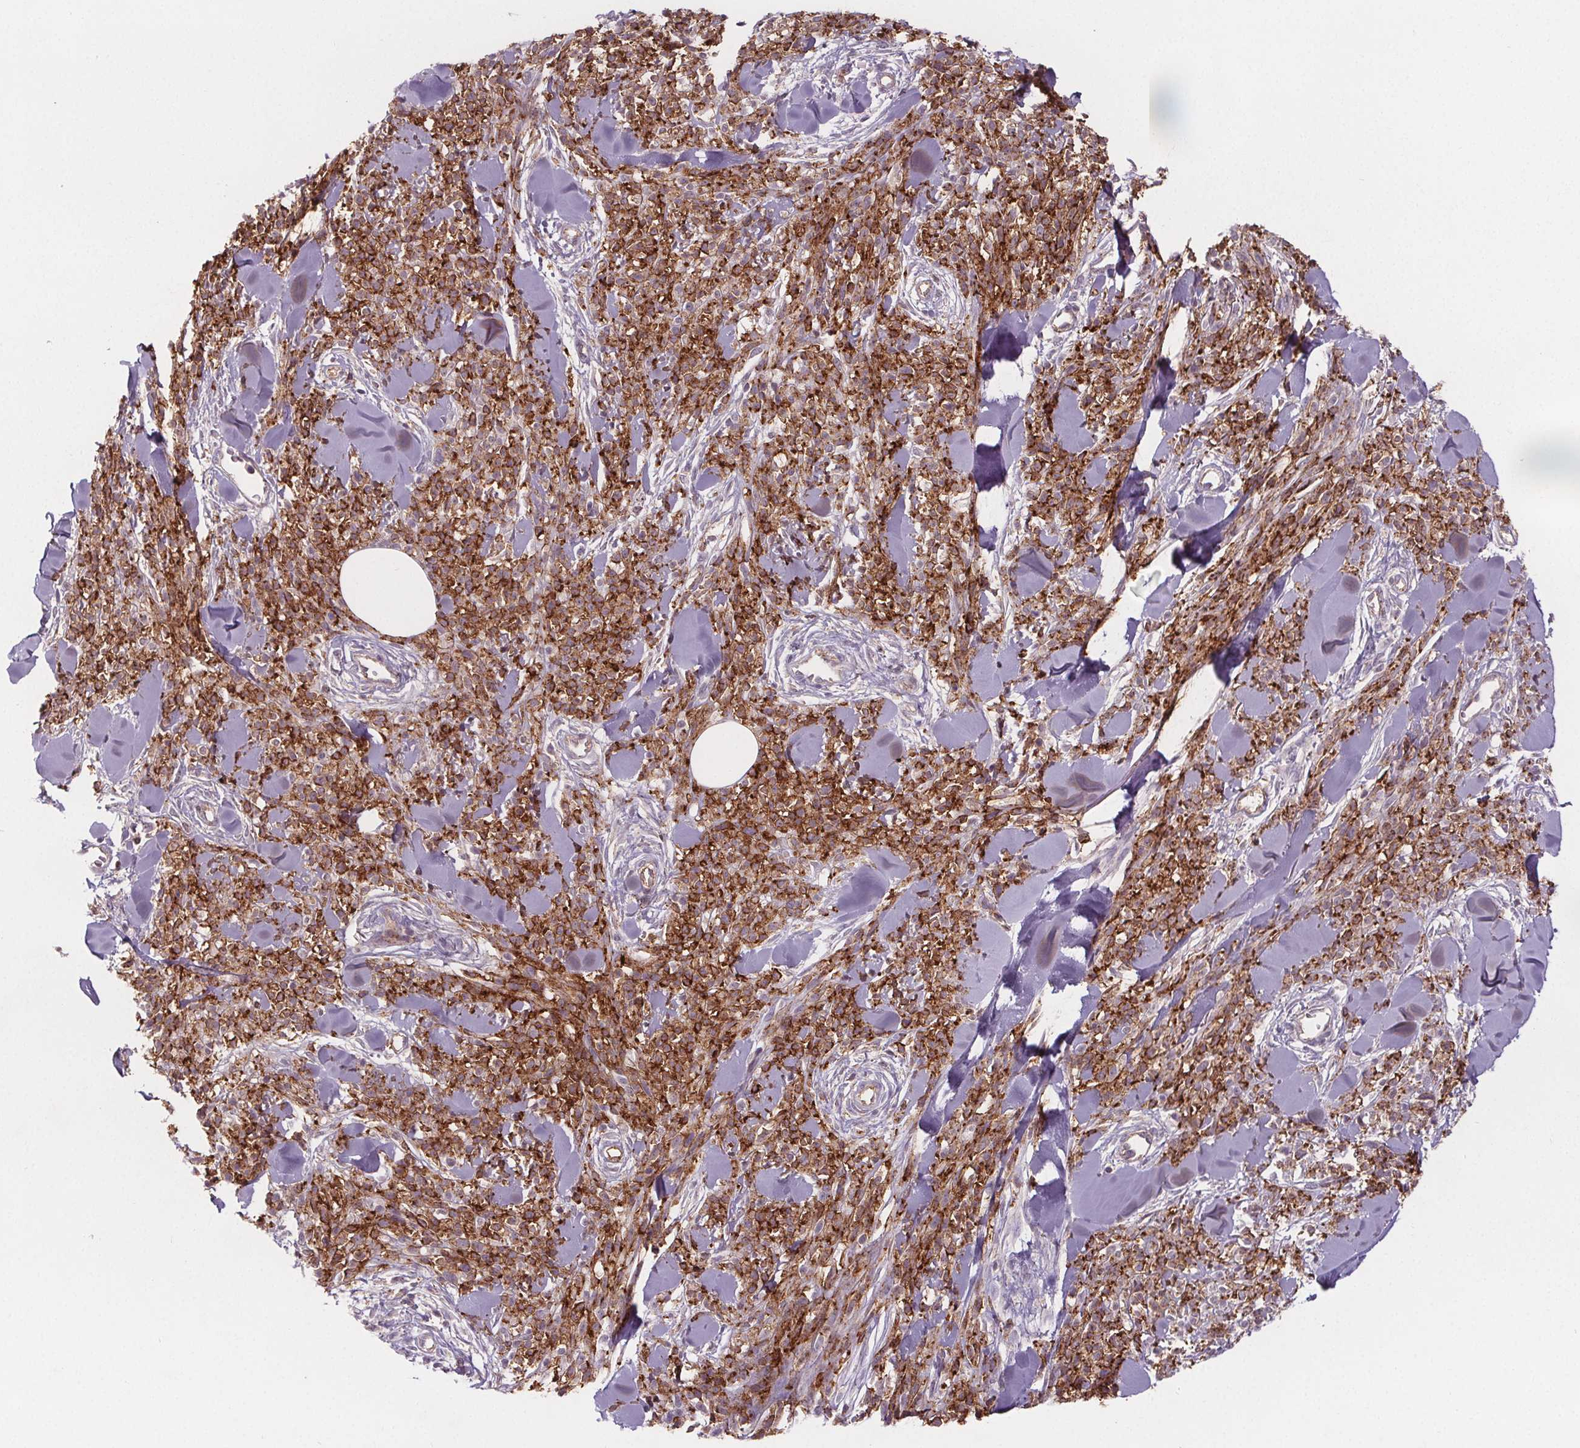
{"staining": {"intensity": "moderate", "quantity": ">75%", "location": "cytoplasmic/membranous"}, "tissue": "melanoma", "cell_type": "Tumor cells", "image_type": "cancer", "snomed": [{"axis": "morphology", "description": "Malignant melanoma, NOS"}, {"axis": "topography", "description": "Skin"}, {"axis": "topography", "description": "Skin of trunk"}], "caption": "The histopathology image exhibits a brown stain indicating the presence of a protein in the cytoplasmic/membranous of tumor cells in melanoma. (DAB (3,3'-diaminobenzidine) IHC with brightfield microscopy, high magnification).", "gene": "ATP1A1", "patient": {"sex": "male", "age": 74}}